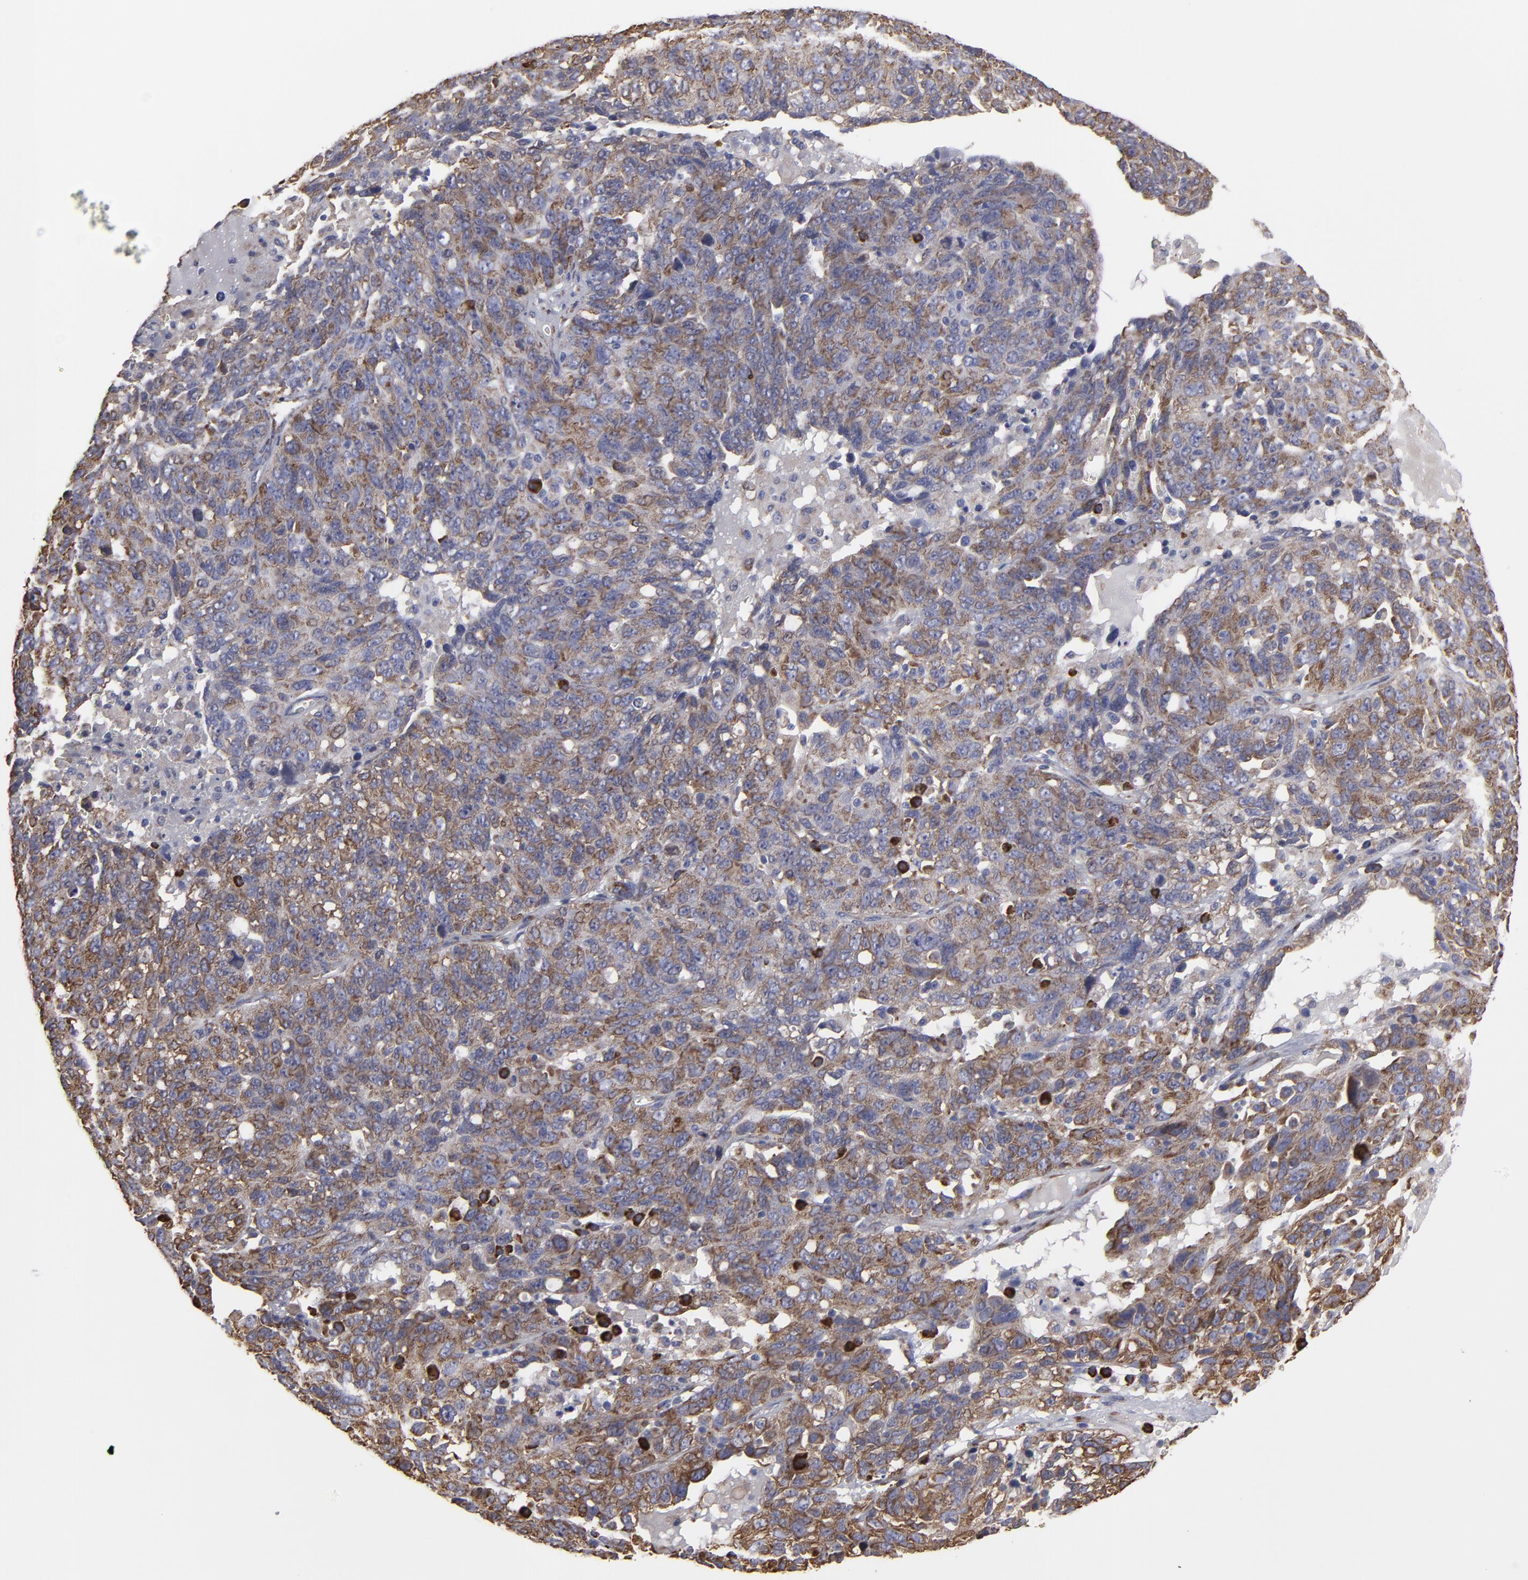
{"staining": {"intensity": "moderate", "quantity": ">75%", "location": "cytoplasmic/membranous"}, "tissue": "ovarian cancer", "cell_type": "Tumor cells", "image_type": "cancer", "snomed": [{"axis": "morphology", "description": "Cystadenocarcinoma, serous, NOS"}, {"axis": "topography", "description": "Ovary"}], "caption": "IHC of human serous cystadenocarcinoma (ovarian) reveals medium levels of moderate cytoplasmic/membranous expression in approximately >75% of tumor cells.", "gene": "SND1", "patient": {"sex": "female", "age": 71}}